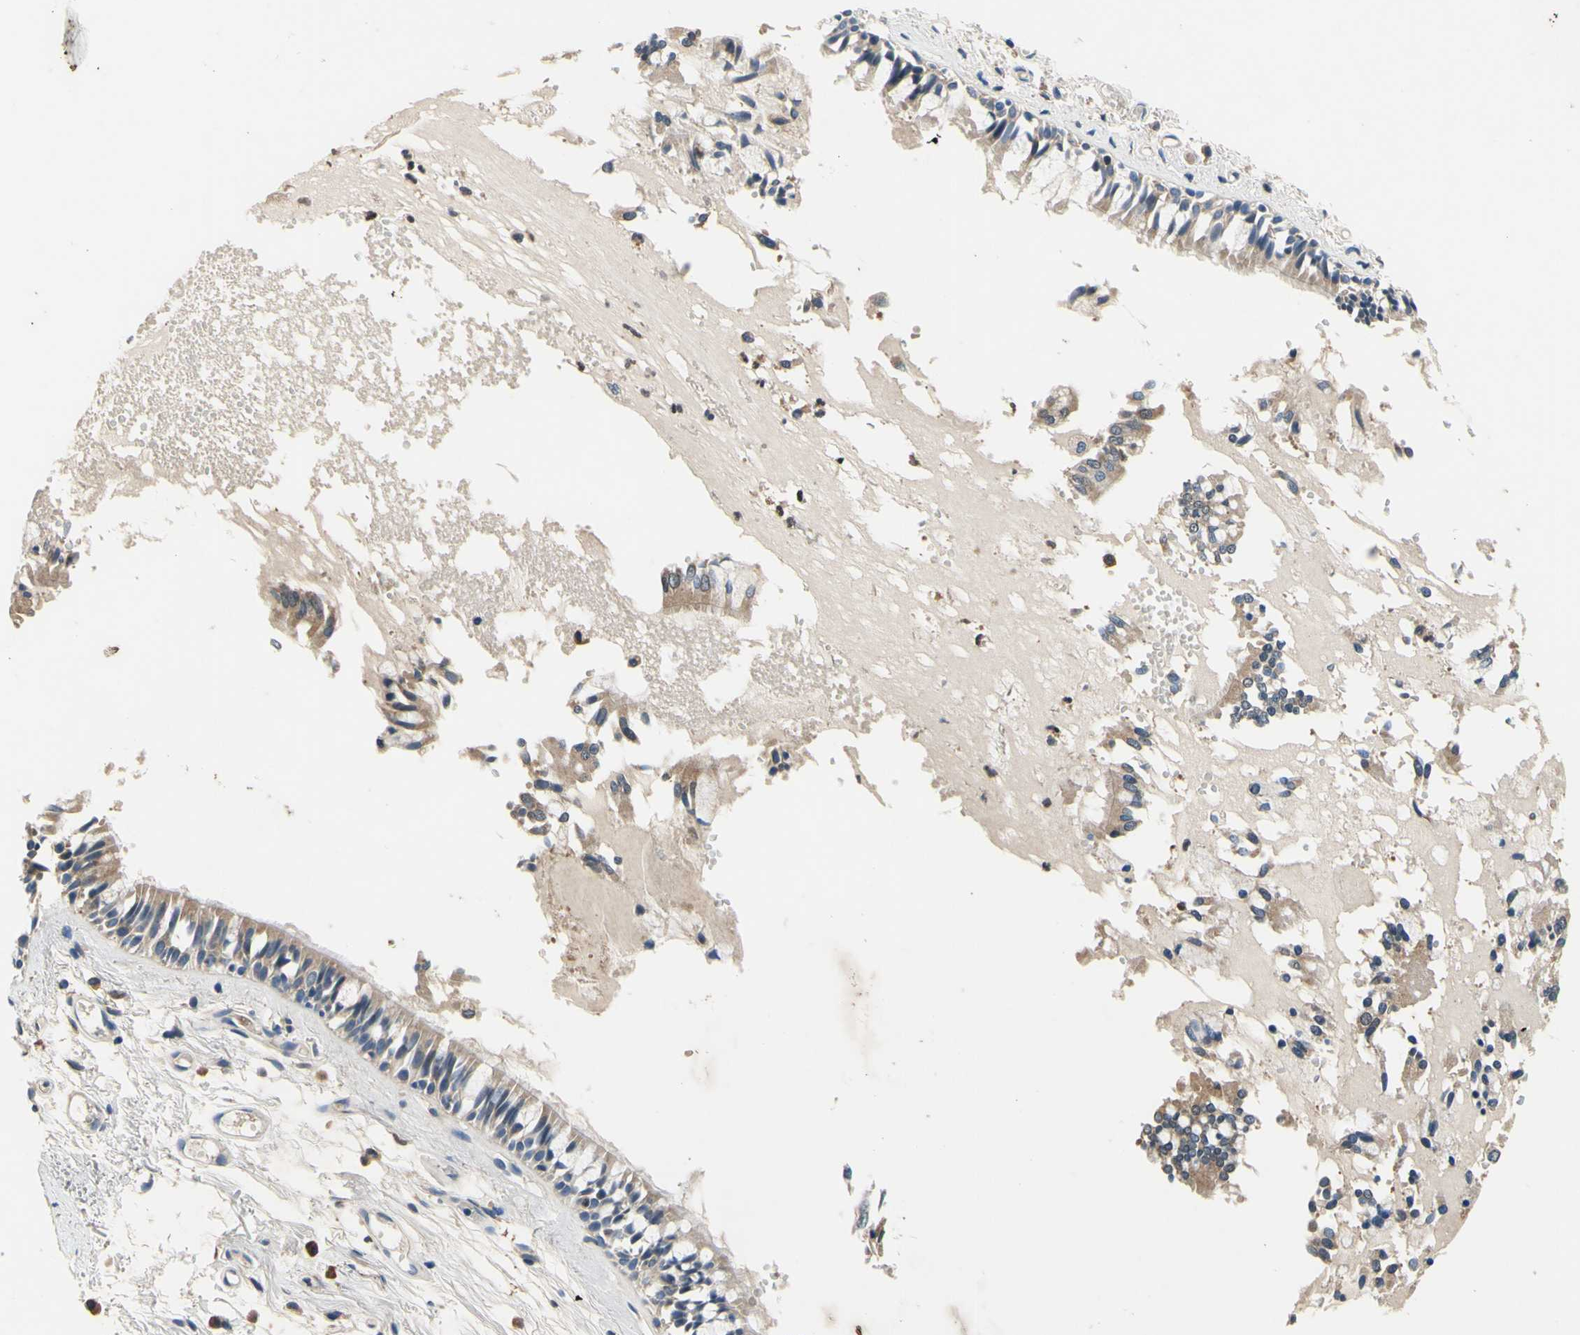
{"staining": {"intensity": "moderate", "quantity": ">75%", "location": "cytoplasmic/membranous"}, "tissue": "bronchus", "cell_type": "Respiratory epithelial cells", "image_type": "normal", "snomed": [{"axis": "morphology", "description": "Normal tissue, NOS"}, {"axis": "morphology", "description": "Inflammation, NOS"}, {"axis": "topography", "description": "Cartilage tissue"}, {"axis": "topography", "description": "Lung"}], "caption": "Bronchus was stained to show a protein in brown. There is medium levels of moderate cytoplasmic/membranous expression in approximately >75% of respiratory epithelial cells. (Stains: DAB in brown, nuclei in blue, Microscopy: brightfield microscopy at high magnification).", "gene": "PLA2G4A", "patient": {"sex": "male", "age": 71}}